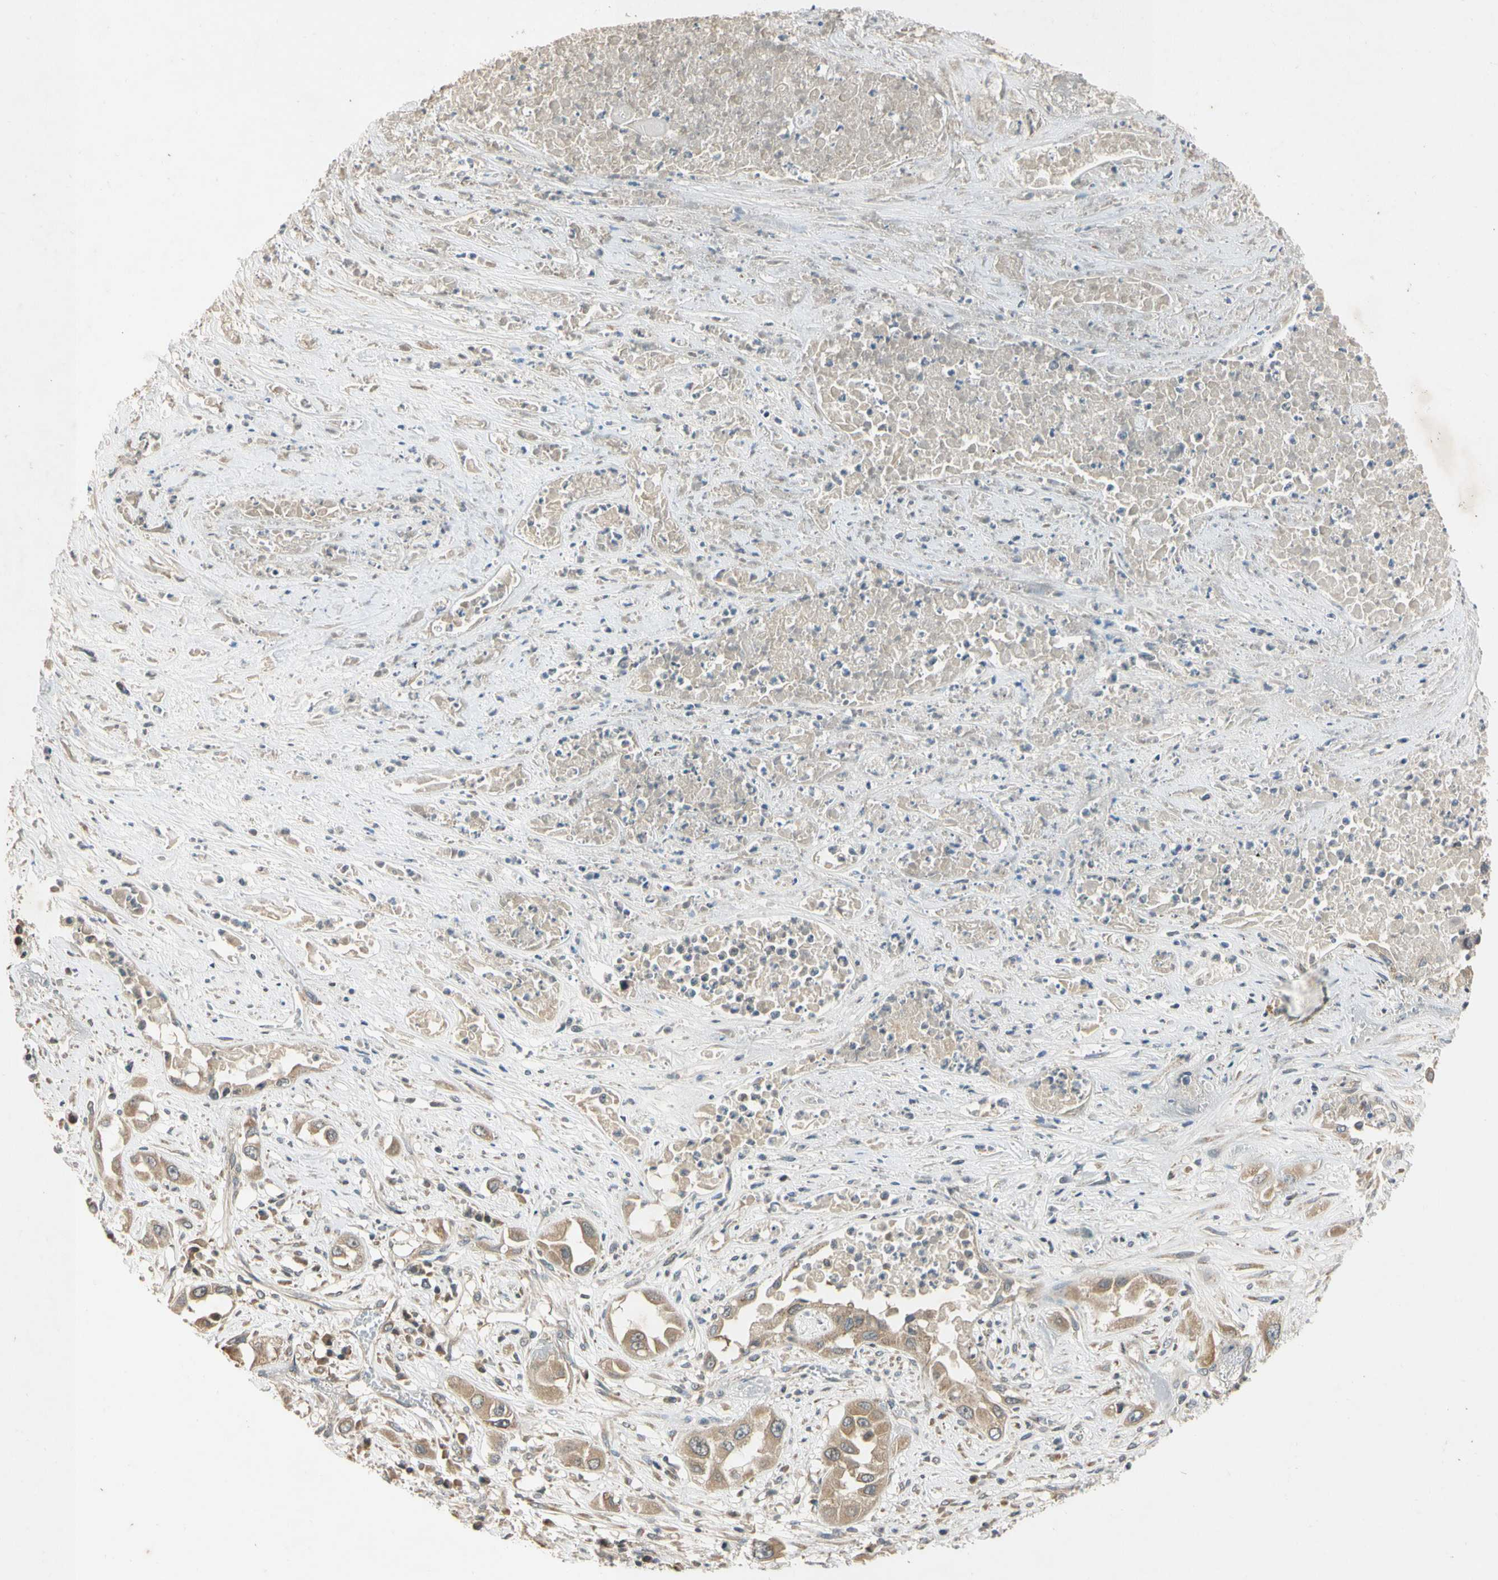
{"staining": {"intensity": "moderate", "quantity": ">75%", "location": "cytoplasmic/membranous"}, "tissue": "lung cancer", "cell_type": "Tumor cells", "image_type": "cancer", "snomed": [{"axis": "morphology", "description": "Squamous cell carcinoma, NOS"}, {"axis": "topography", "description": "Lung"}], "caption": "A micrograph of squamous cell carcinoma (lung) stained for a protein displays moderate cytoplasmic/membranous brown staining in tumor cells. (DAB (3,3'-diaminobenzidine) IHC with brightfield microscopy, high magnification).", "gene": "RPS6KB2", "patient": {"sex": "male", "age": 71}}